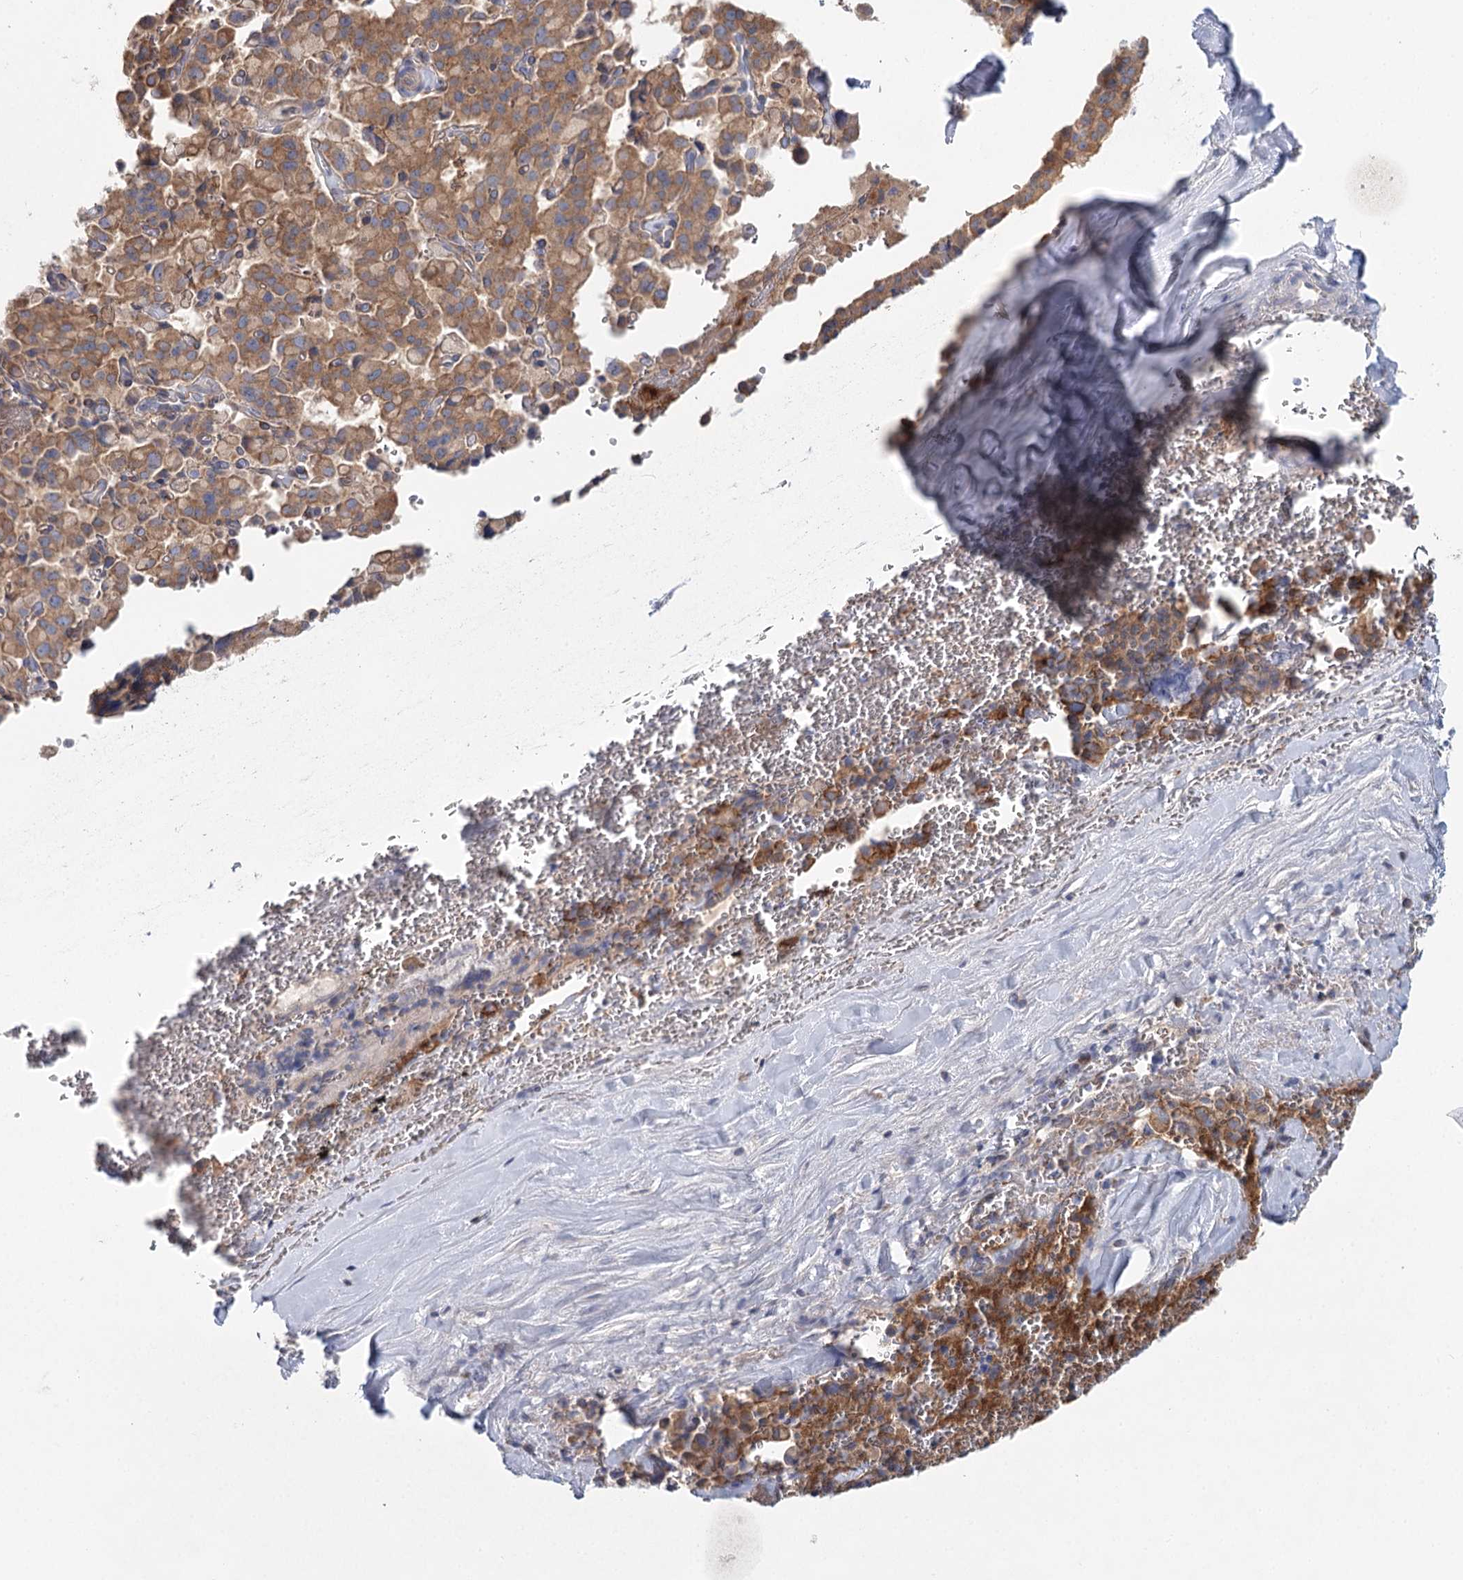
{"staining": {"intensity": "moderate", "quantity": ">75%", "location": "cytoplasmic/membranous"}, "tissue": "pancreatic cancer", "cell_type": "Tumor cells", "image_type": "cancer", "snomed": [{"axis": "morphology", "description": "Adenocarcinoma, NOS"}, {"axis": "topography", "description": "Pancreas"}], "caption": "This is a micrograph of immunohistochemistry staining of pancreatic cancer, which shows moderate staining in the cytoplasmic/membranous of tumor cells.", "gene": "ARHGAP44", "patient": {"sex": "male", "age": 65}}